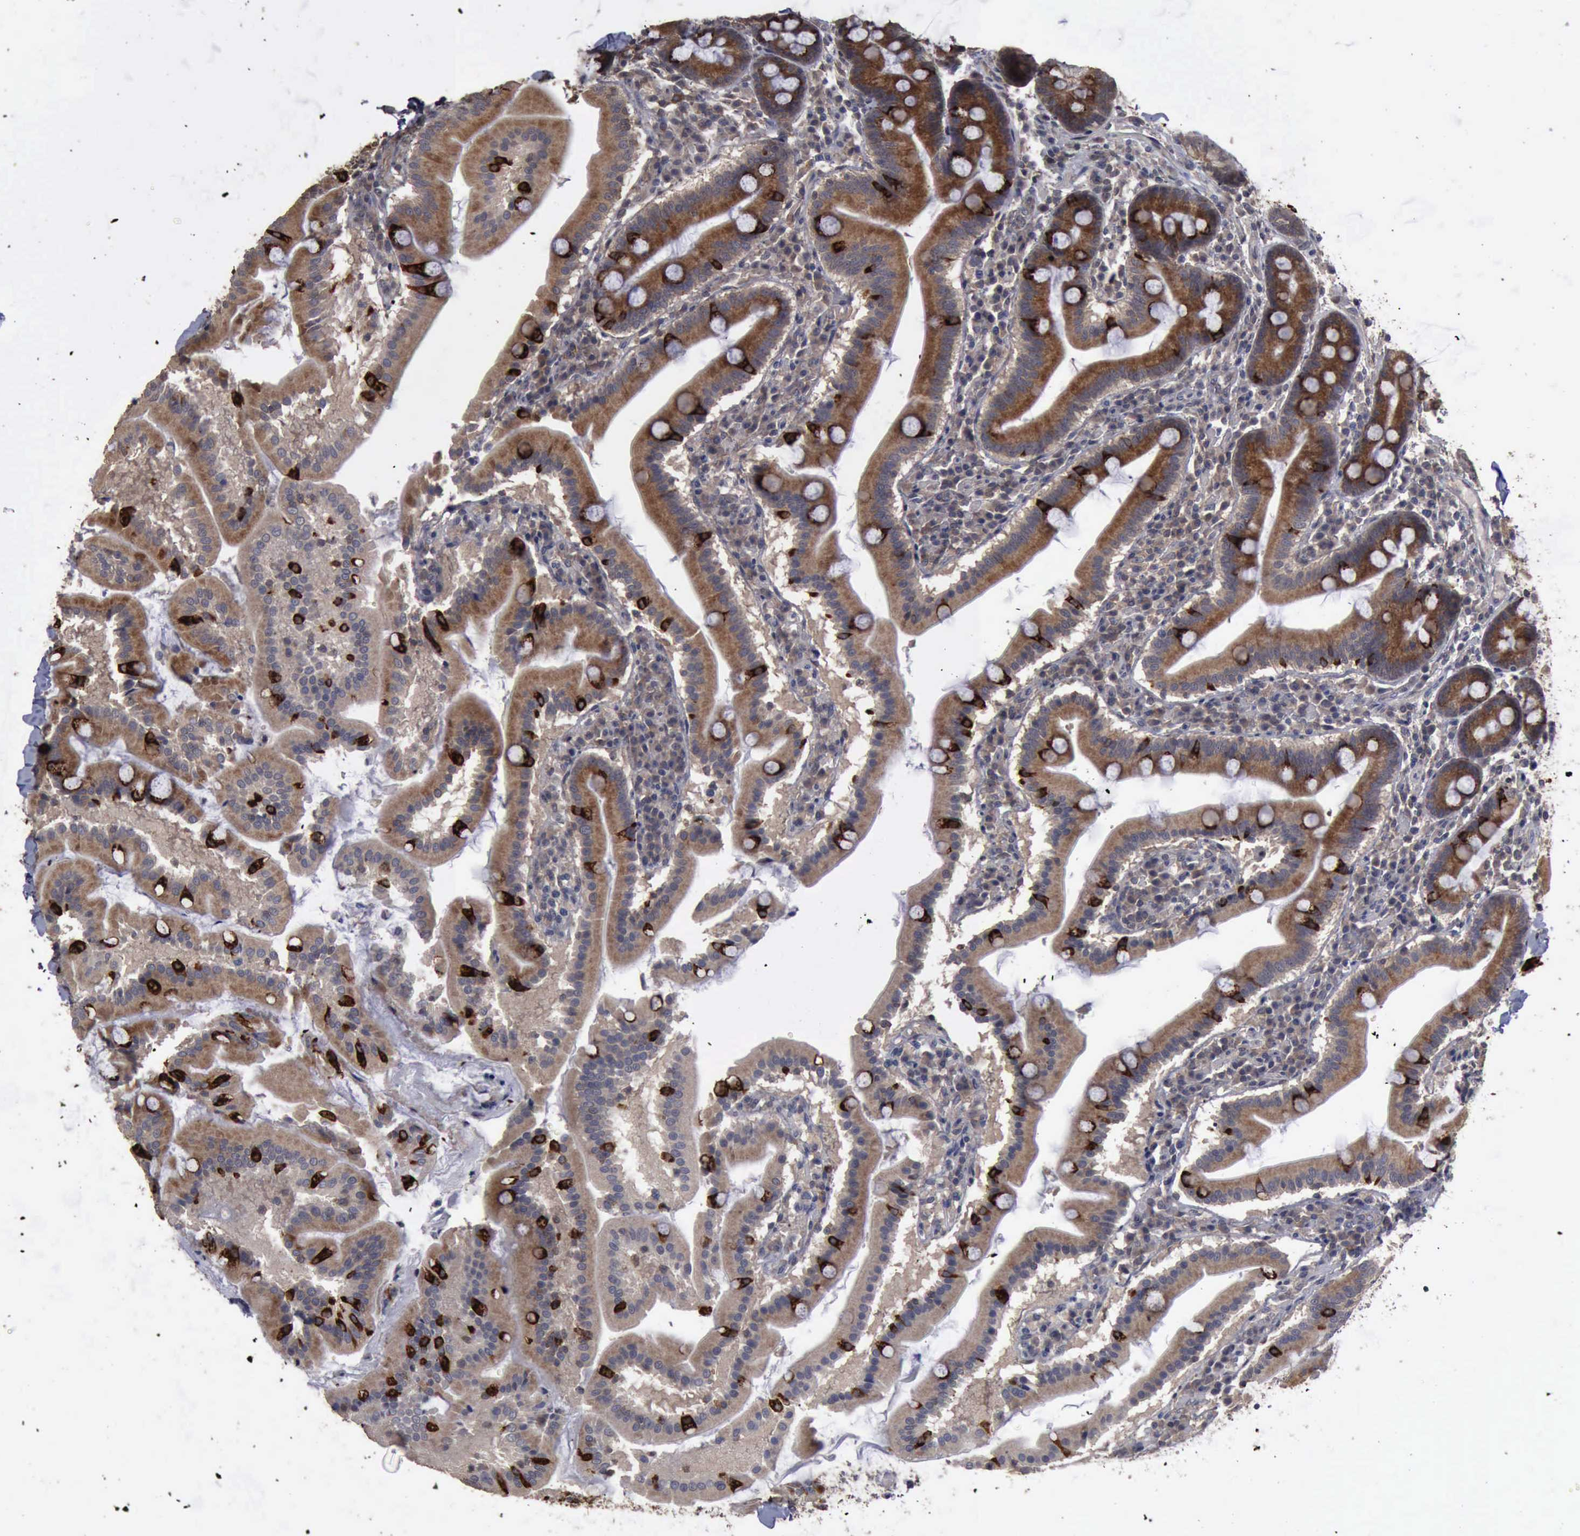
{"staining": {"intensity": "moderate", "quantity": ">75%", "location": "cytoplasmic/membranous"}, "tissue": "duodenum", "cell_type": "Glandular cells", "image_type": "normal", "snomed": [{"axis": "morphology", "description": "Normal tissue, NOS"}, {"axis": "topography", "description": "Duodenum"}], "caption": "Moderate cytoplasmic/membranous protein expression is present in approximately >75% of glandular cells in duodenum.", "gene": "CRKL", "patient": {"sex": "male", "age": 50}}